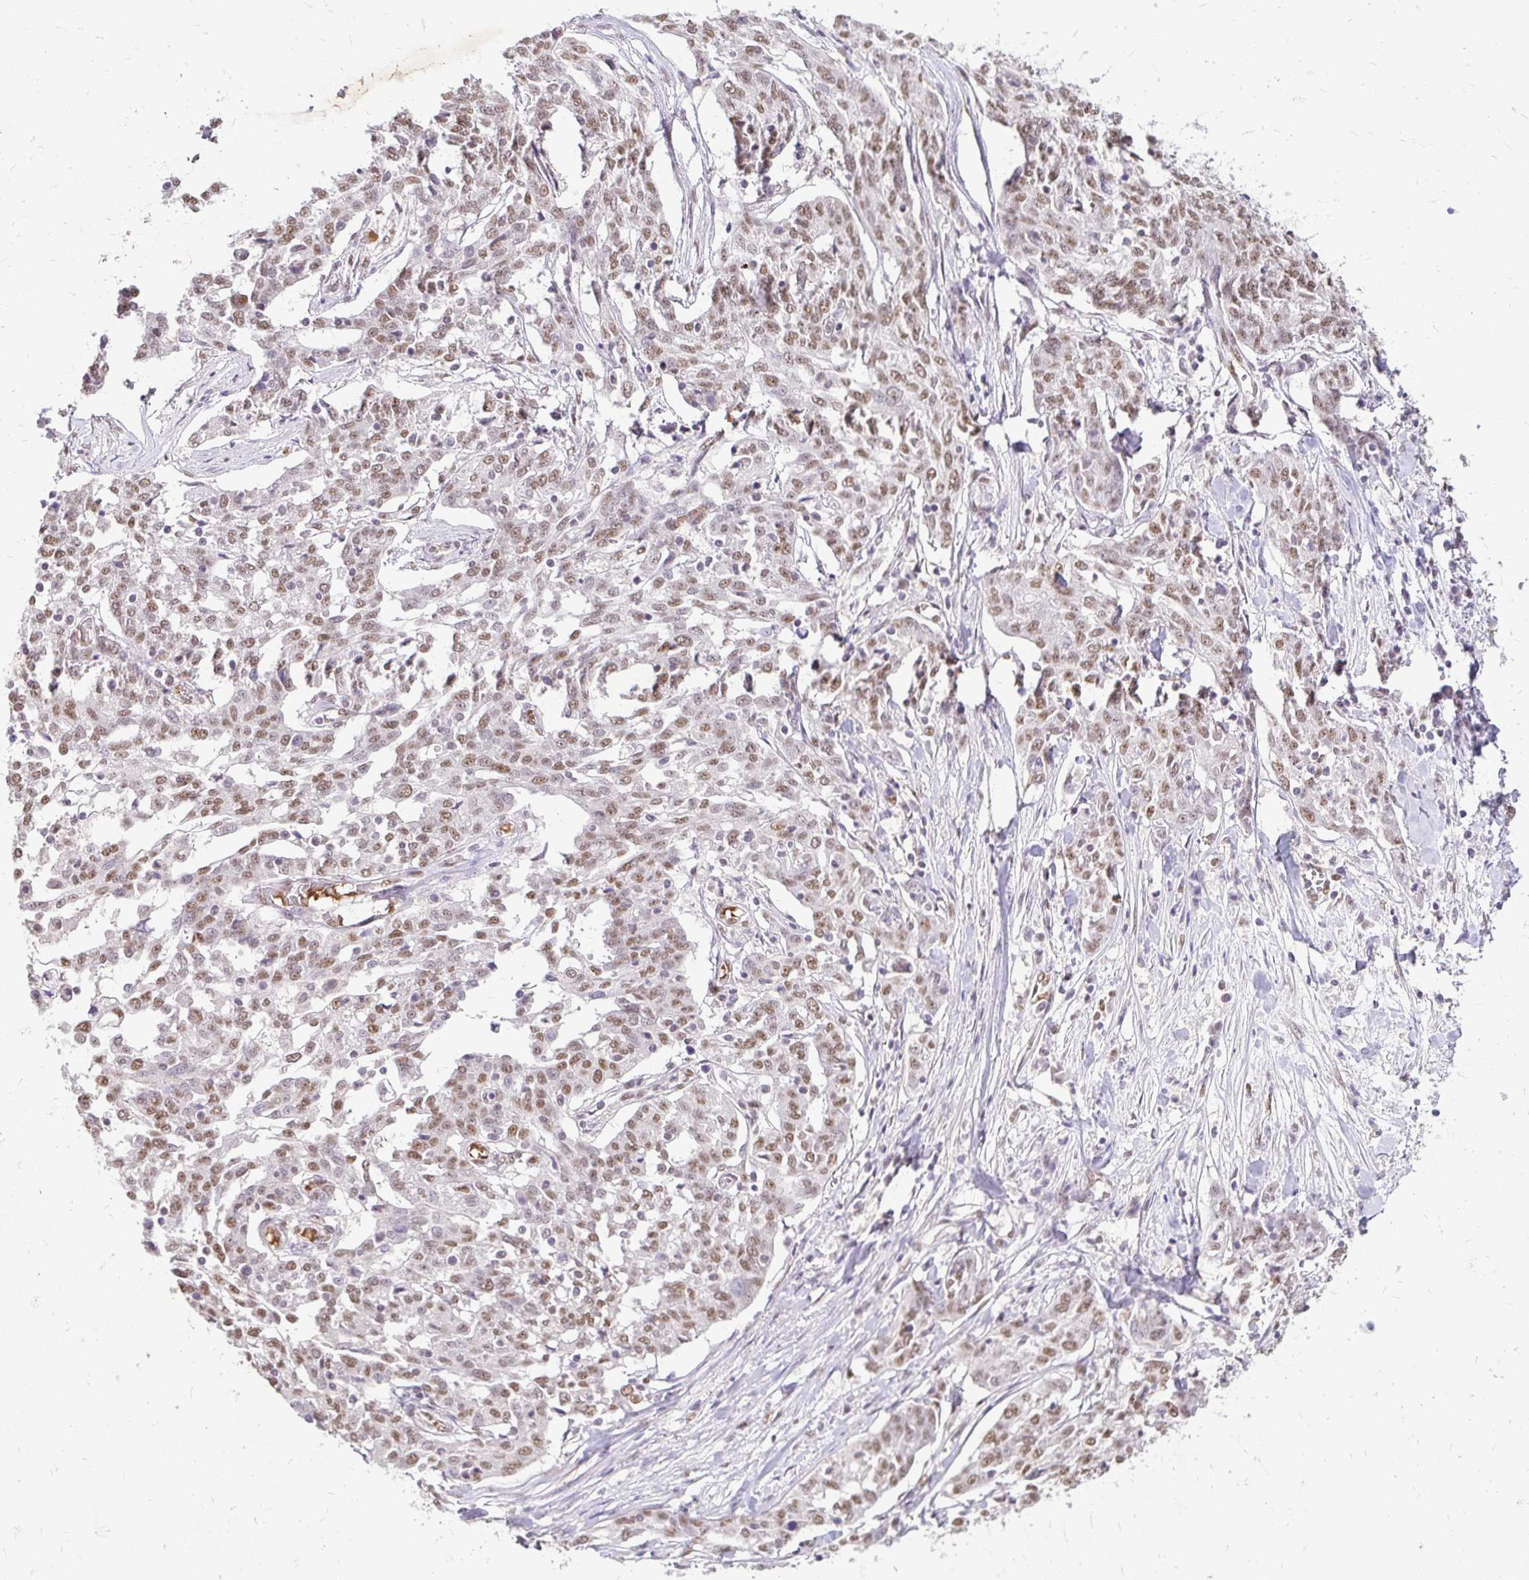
{"staining": {"intensity": "moderate", "quantity": ">75%", "location": "nuclear"}, "tissue": "ovarian cancer", "cell_type": "Tumor cells", "image_type": "cancer", "snomed": [{"axis": "morphology", "description": "Cystadenocarcinoma, serous, NOS"}, {"axis": "topography", "description": "Ovary"}], "caption": "DAB (3,3'-diaminobenzidine) immunohistochemical staining of ovarian cancer (serous cystadenocarcinoma) shows moderate nuclear protein staining in approximately >75% of tumor cells. The protein is stained brown, and the nuclei are stained in blue (DAB IHC with brightfield microscopy, high magnification).", "gene": "RIMS4", "patient": {"sex": "female", "age": 67}}